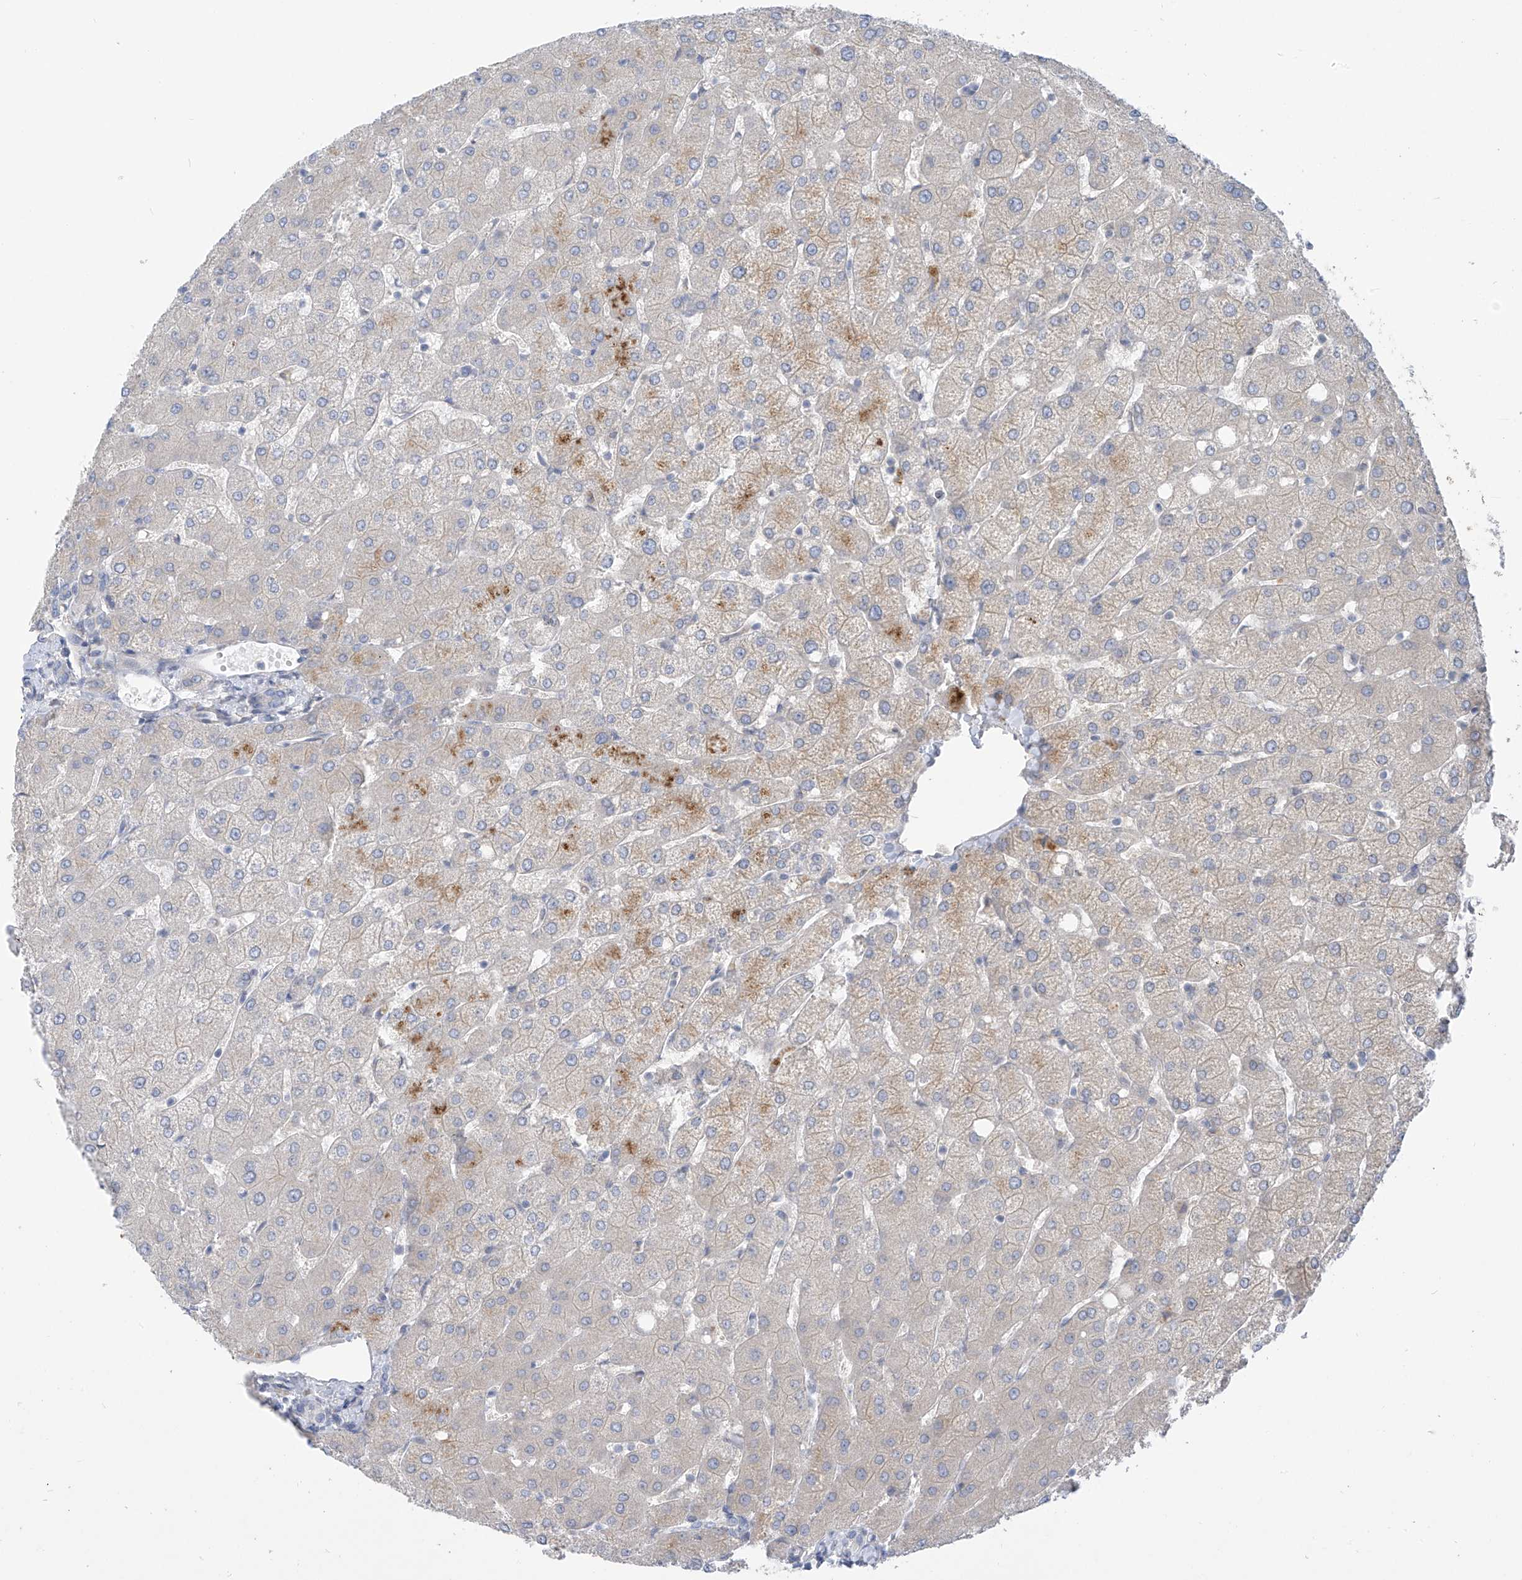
{"staining": {"intensity": "negative", "quantity": "none", "location": "none"}, "tissue": "liver", "cell_type": "Cholangiocytes", "image_type": "normal", "snomed": [{"axis": "morphology", "description": "Normal tissue, NOS"}, {"axis": "topography", "description": "Liver"}], "caption": "Immunohistochemistry (IHC) photomicrograph of benign liver stained for a protein (brown), which shows no staining in cholangiocytes.", "gene": "KRTAP25", "patient": {"sex": "female", "age": 54}}